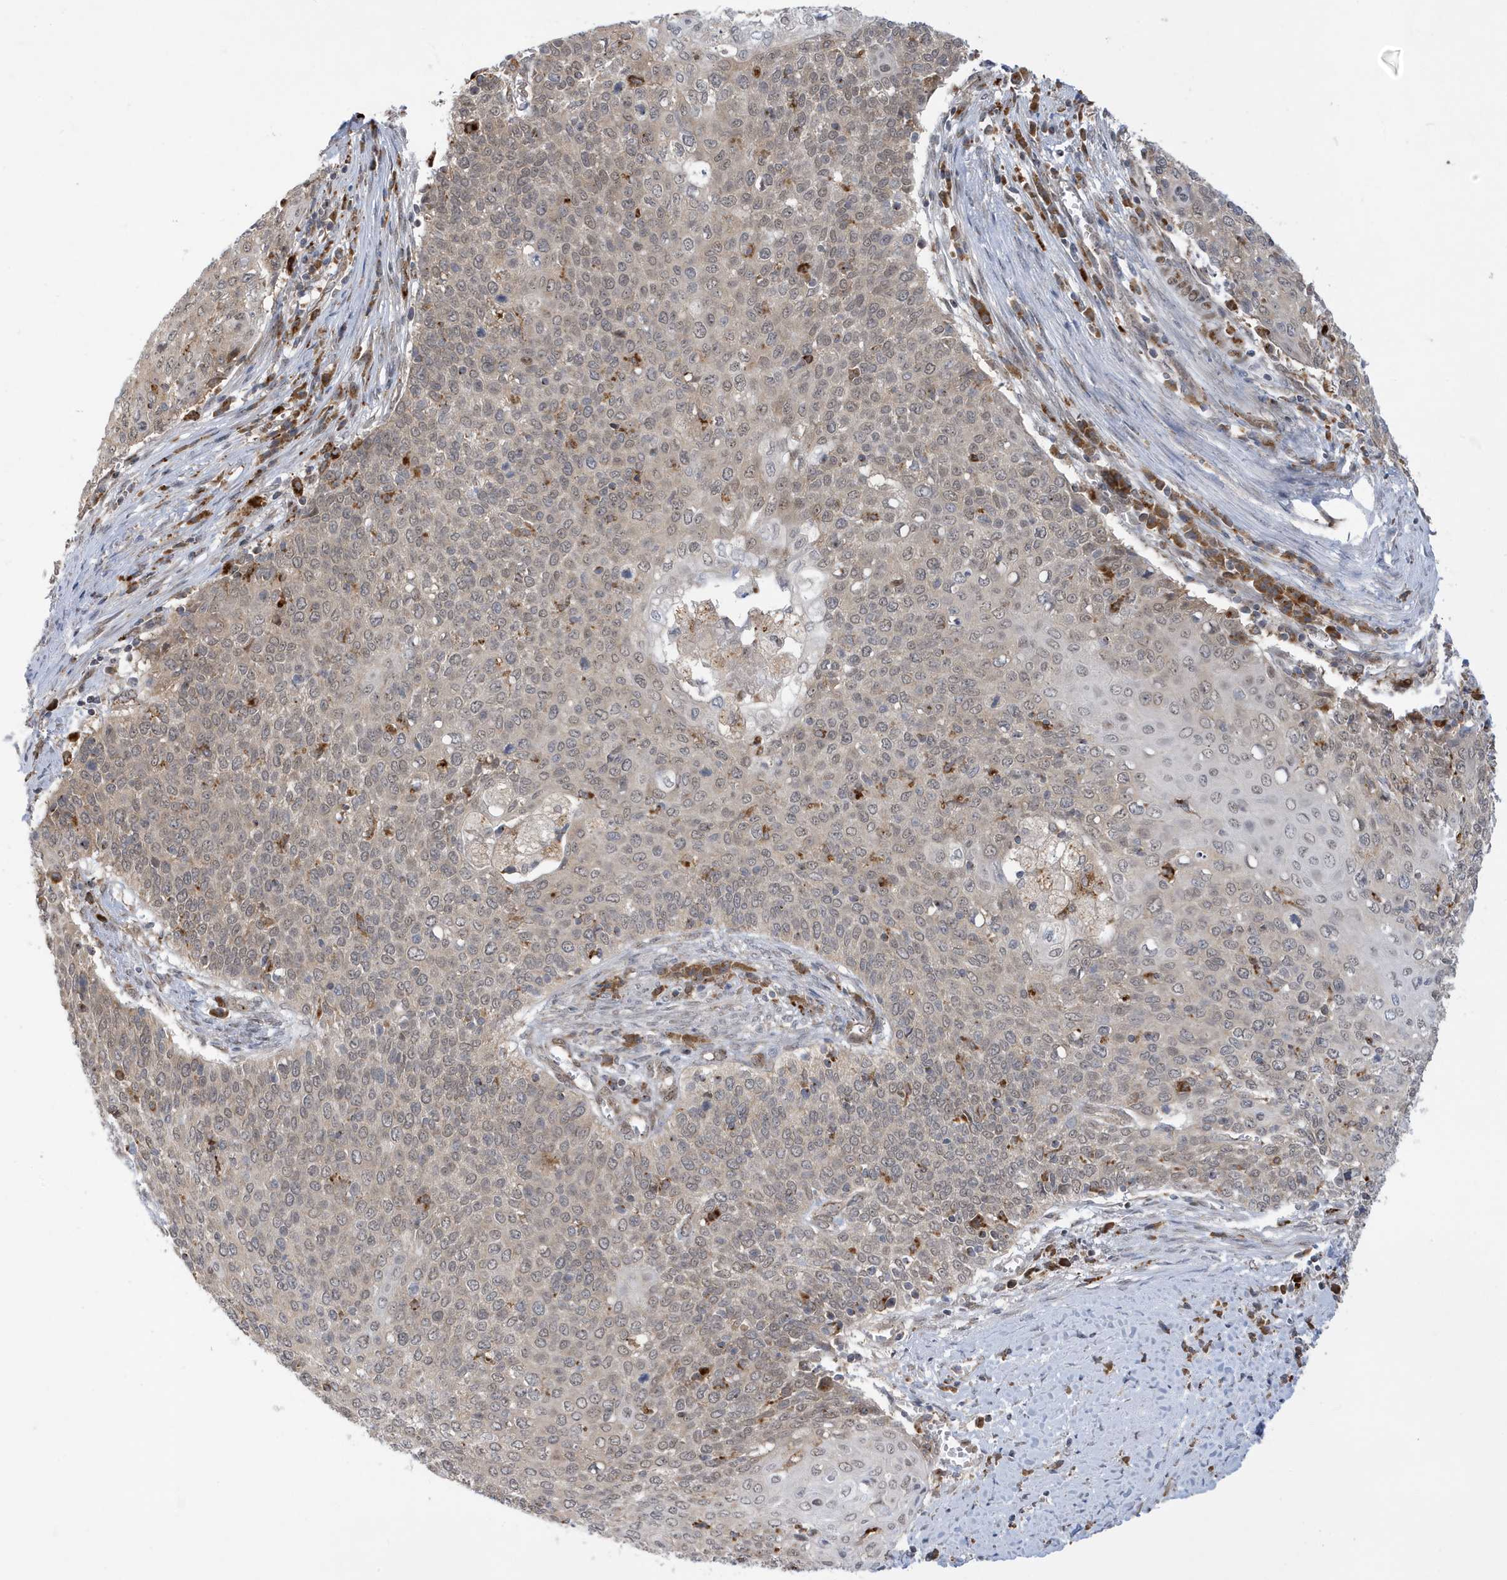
{"staining": {"intensity": "weak", "quantity": "25%-75%", "location": "cytoplasmic/membranous,nuclear"}, "tissue": "cervical cancer", "cell_type": "Tumor cells", "image_type": "cancer", "snomed": [{"axis": "morphology", "description": "Squamous cell carcinoma, NOS"}, {"axis": "topography", "description": "Cervix"}], "caption": "Immunohistochemistry of cervical squamous cell carcinoma reveals low levels of weak cytoplasmic/membranous and nuclear expression in approximately 25%-75% of tumor cells.", "gene": "ZNF507", "patient": {"sex": "female", "age": 39}}